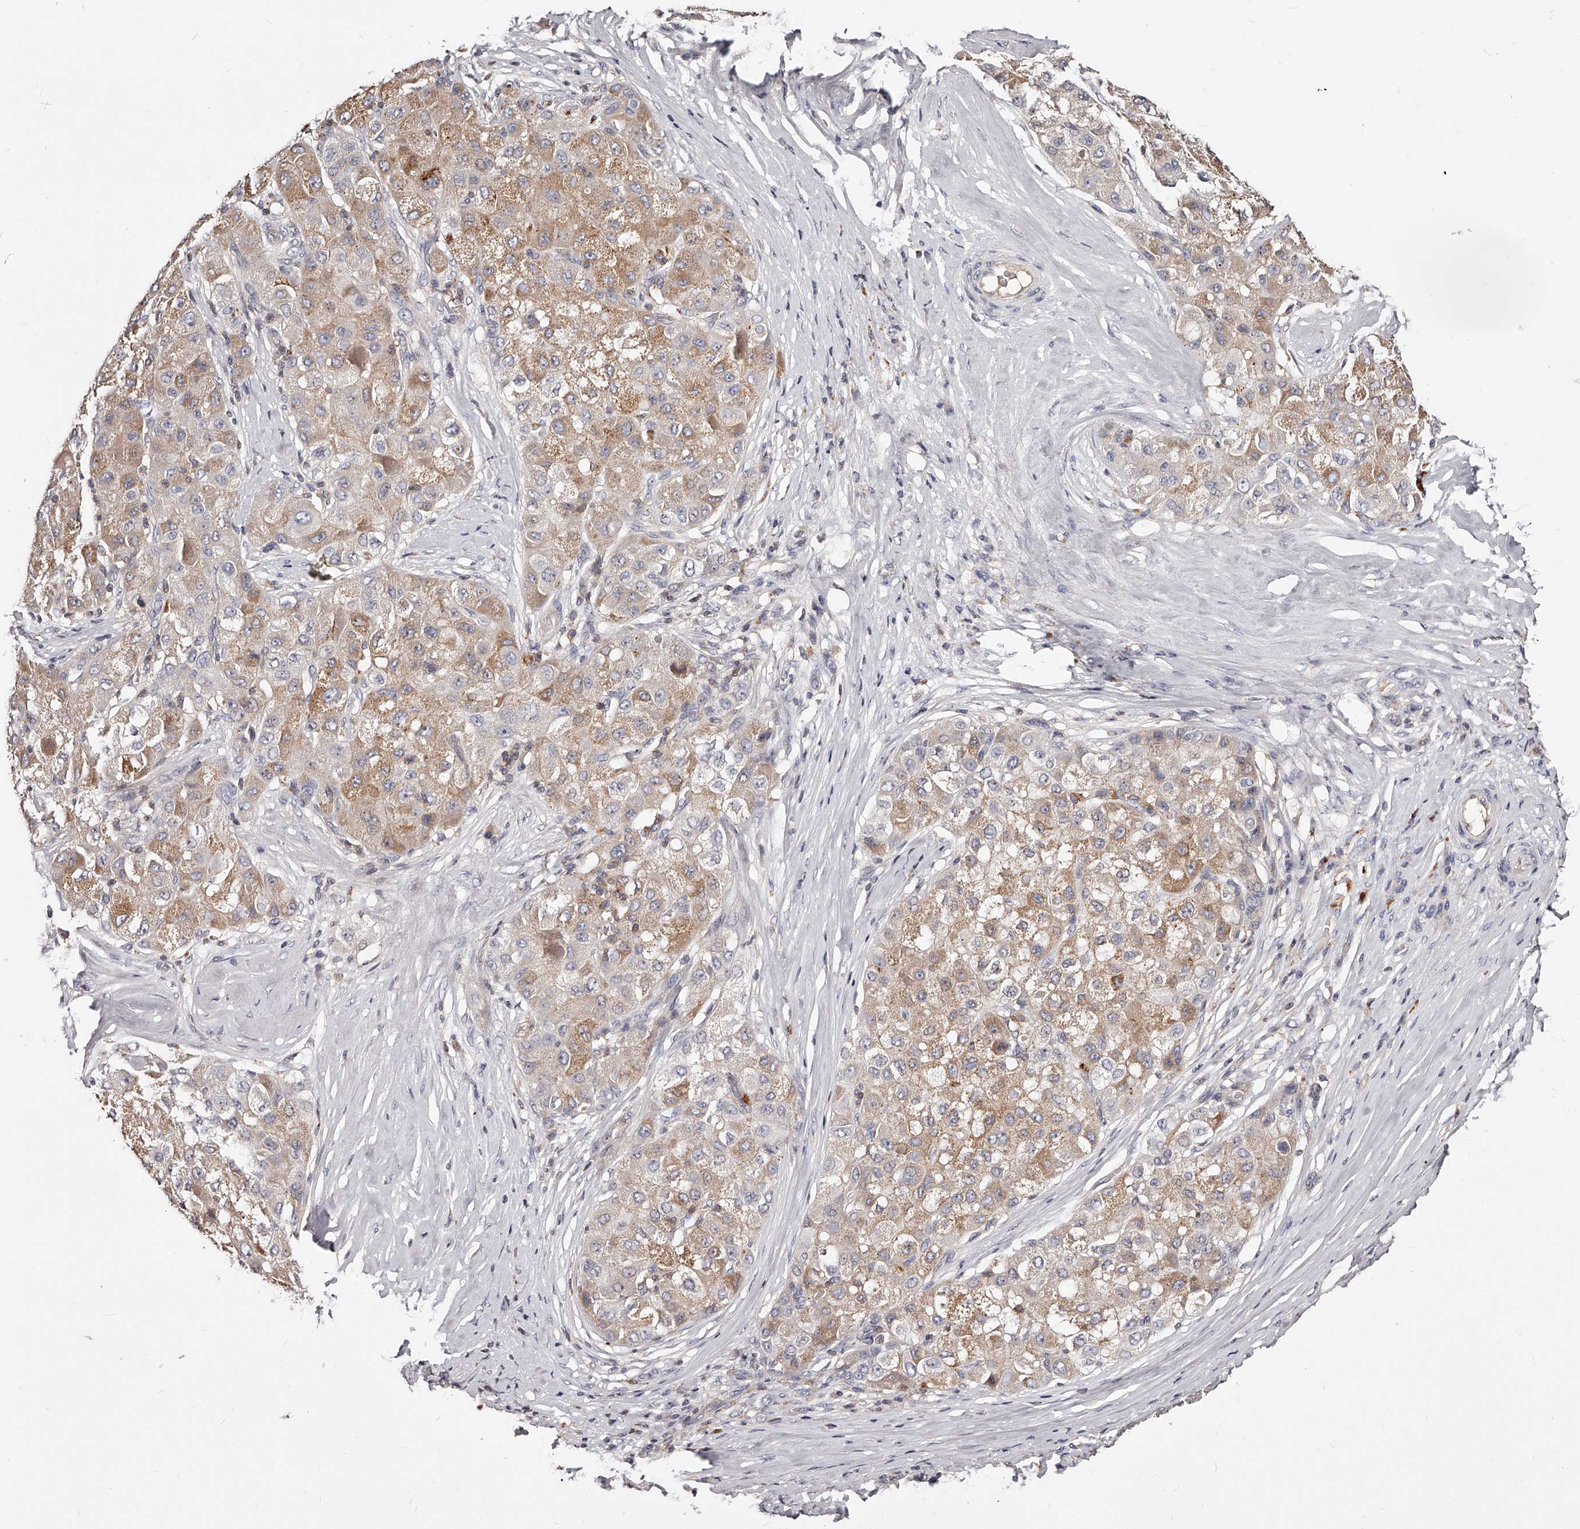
{"staining": {"intensity": "weak", "quantity": ">75%", "location": "cytoplasmic/membranous"}, "tissue": "liver cancer", "cell_type": "Tumor cells", "image_type": "cancer", "snomed": [{"axis": "morphology", "description": "Carcinoma, Hepatocellular, NOS"}, {"axis": "topography", "description": "Liver"}], "caption": "Liver cancer (hepatocellular carcinoma) stained for a protein (brown) shows weak cytoplasmic/membranous positive staining in approximately >75% of tumor cells.", "gene": "PHACTR1", "patient": {"sex": "male", "age": 80}}